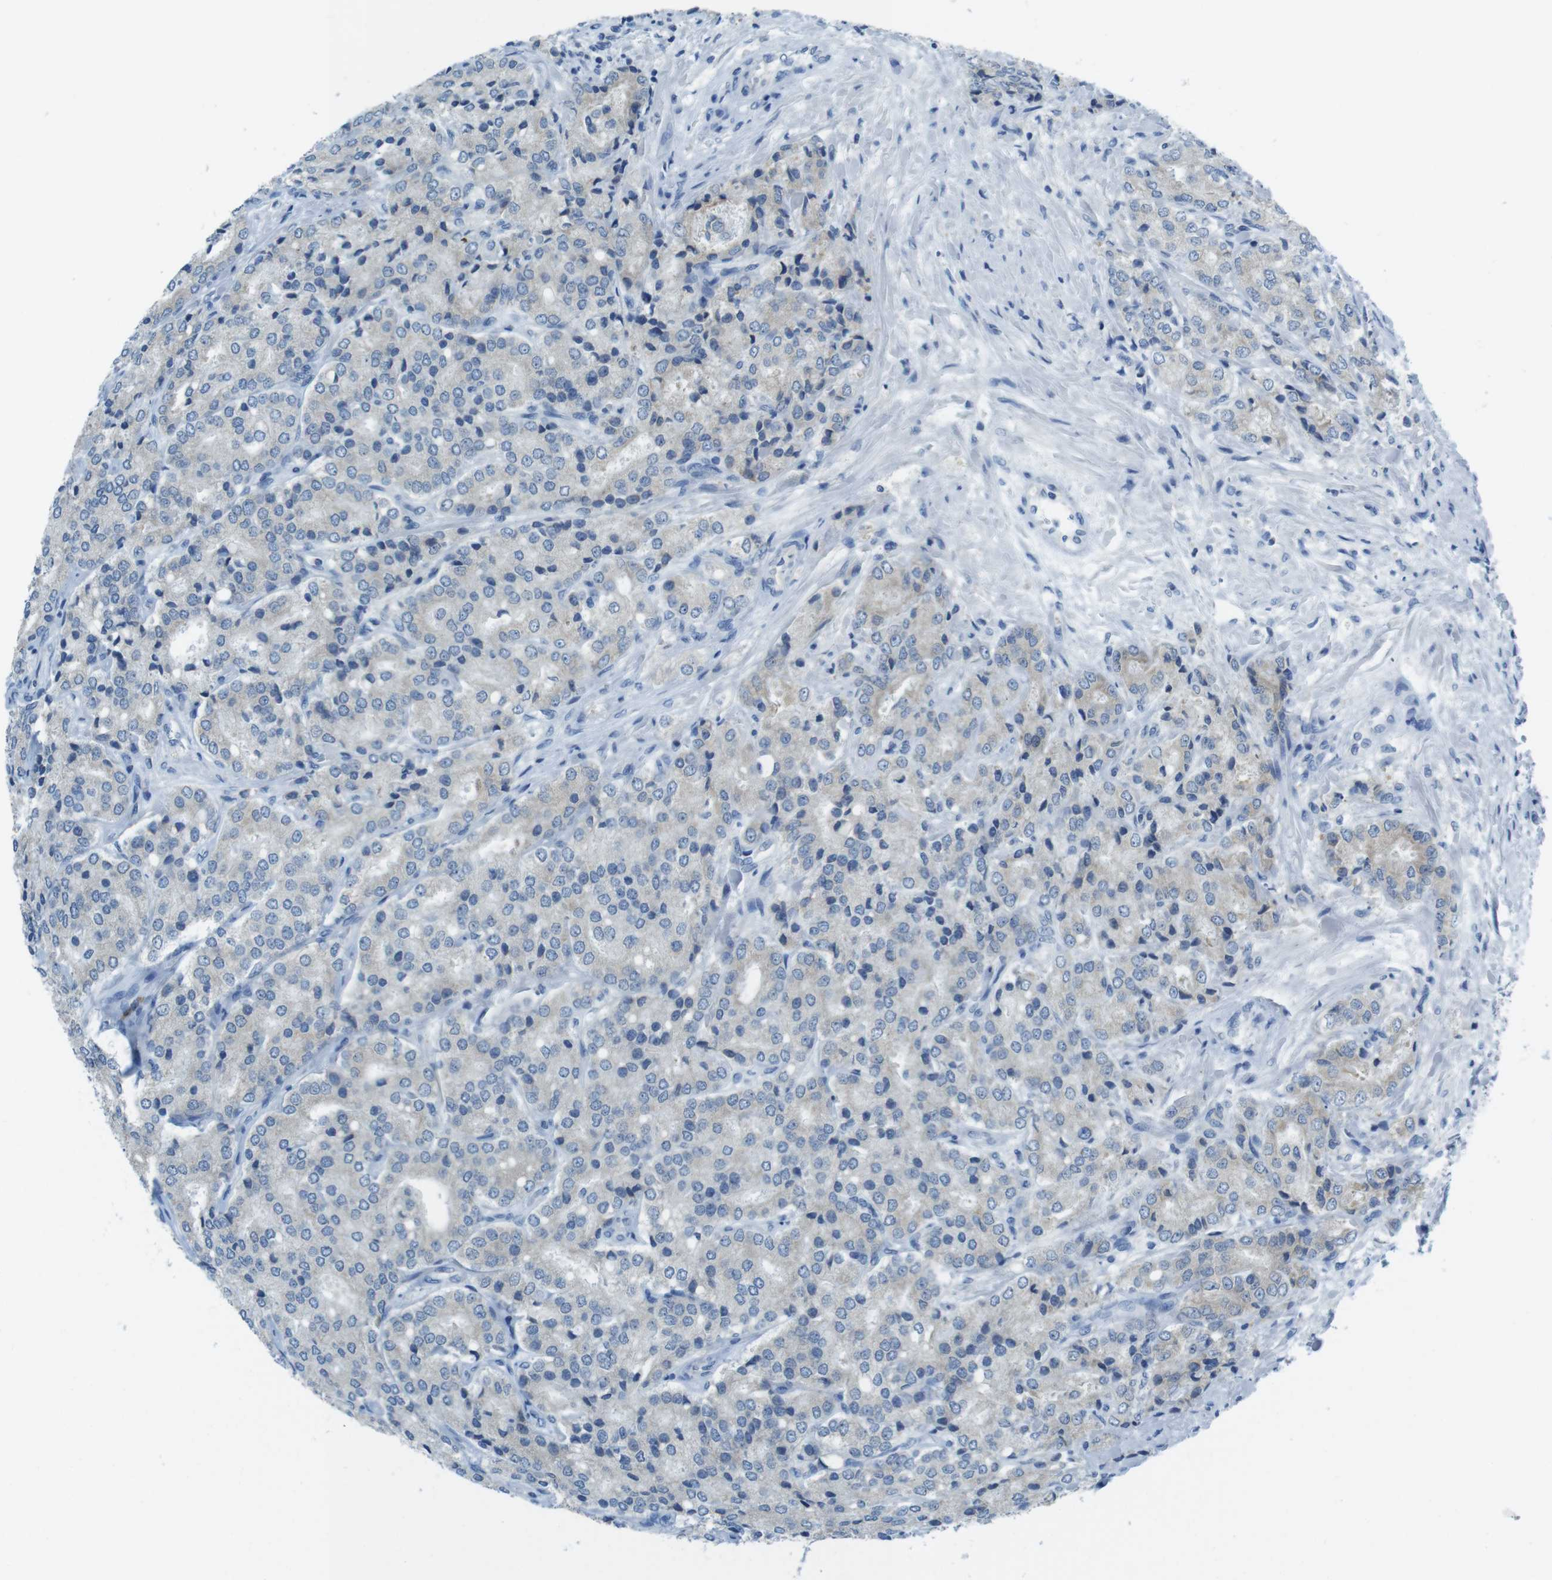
{"staining": {"intensity": "negative", "quantity": "none", "location": "none"}, "tissue": "prostate cancer", "cell_type": "Tumor cells", "image_type": "cancer", "snomed": [{"axis": "morphology", "description": "Adenocarcinoma, High grade"}, {"axis": "topography", "description": "Prostate"}], "caption": "IHC of prostate high-grade adenocarcinoma displays no expression in tumor cells.", "gene": "CLPTM1L", "patient": {"sex": "male", "age": 65}}